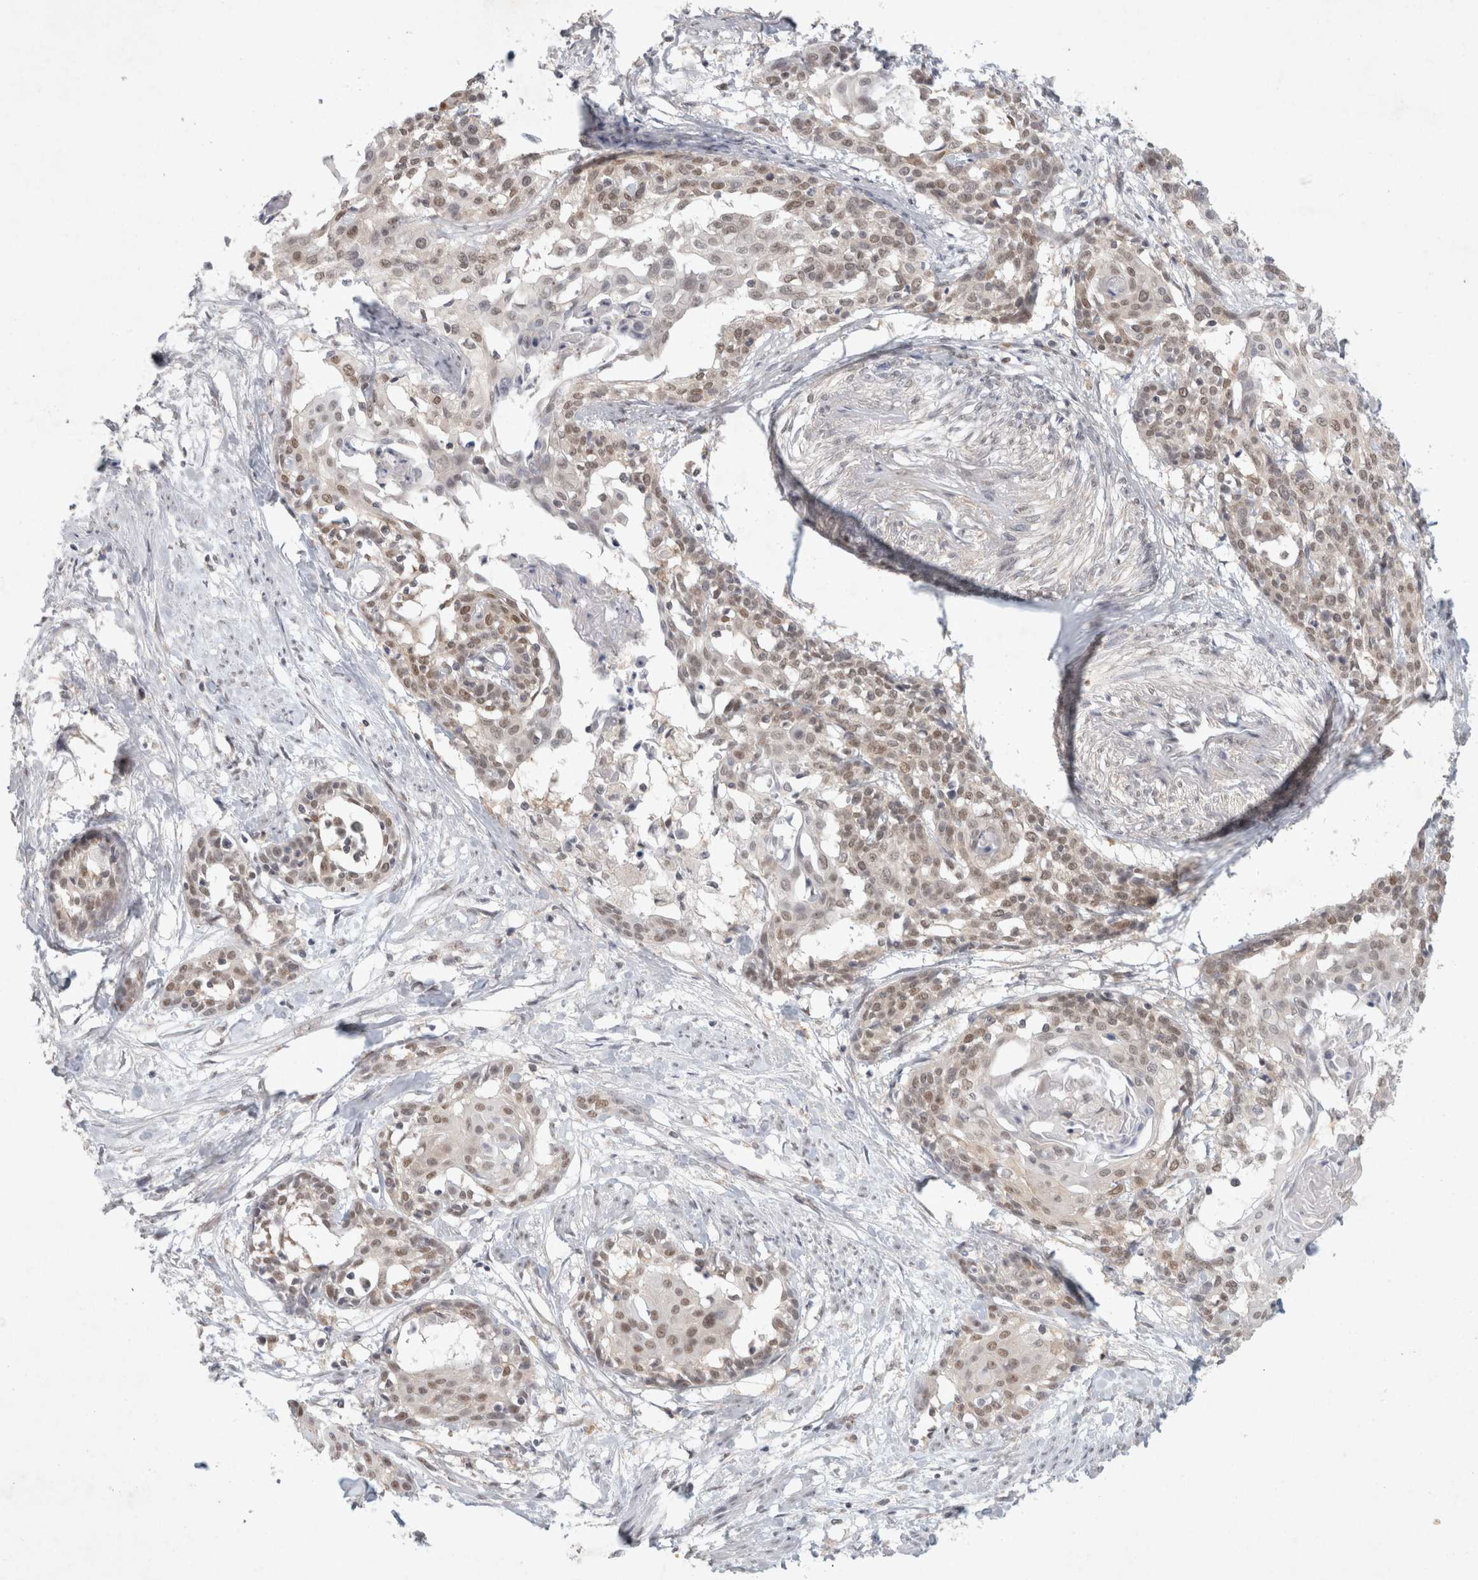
{"staining": {"intensity": "weak", "quantity": ">75%", "location": "nuclear"}, "tissue": "cervical cancer", "cell_type": "Tumor cells", "image_type": "cancer", "snomed": [{"axis": "morphology", "description": "Squamous cell carcinoma, NOS"}, {"axis": "topography", "description": "Cervix"}], "caption": "Protein staining of cervical cancer (squamous cell carcinoma) tissue displays weak nuclear positivity in about >75% of tumor cells.", "gene": "FBXO42", "patient": {"sex": "female", "age": 57}}